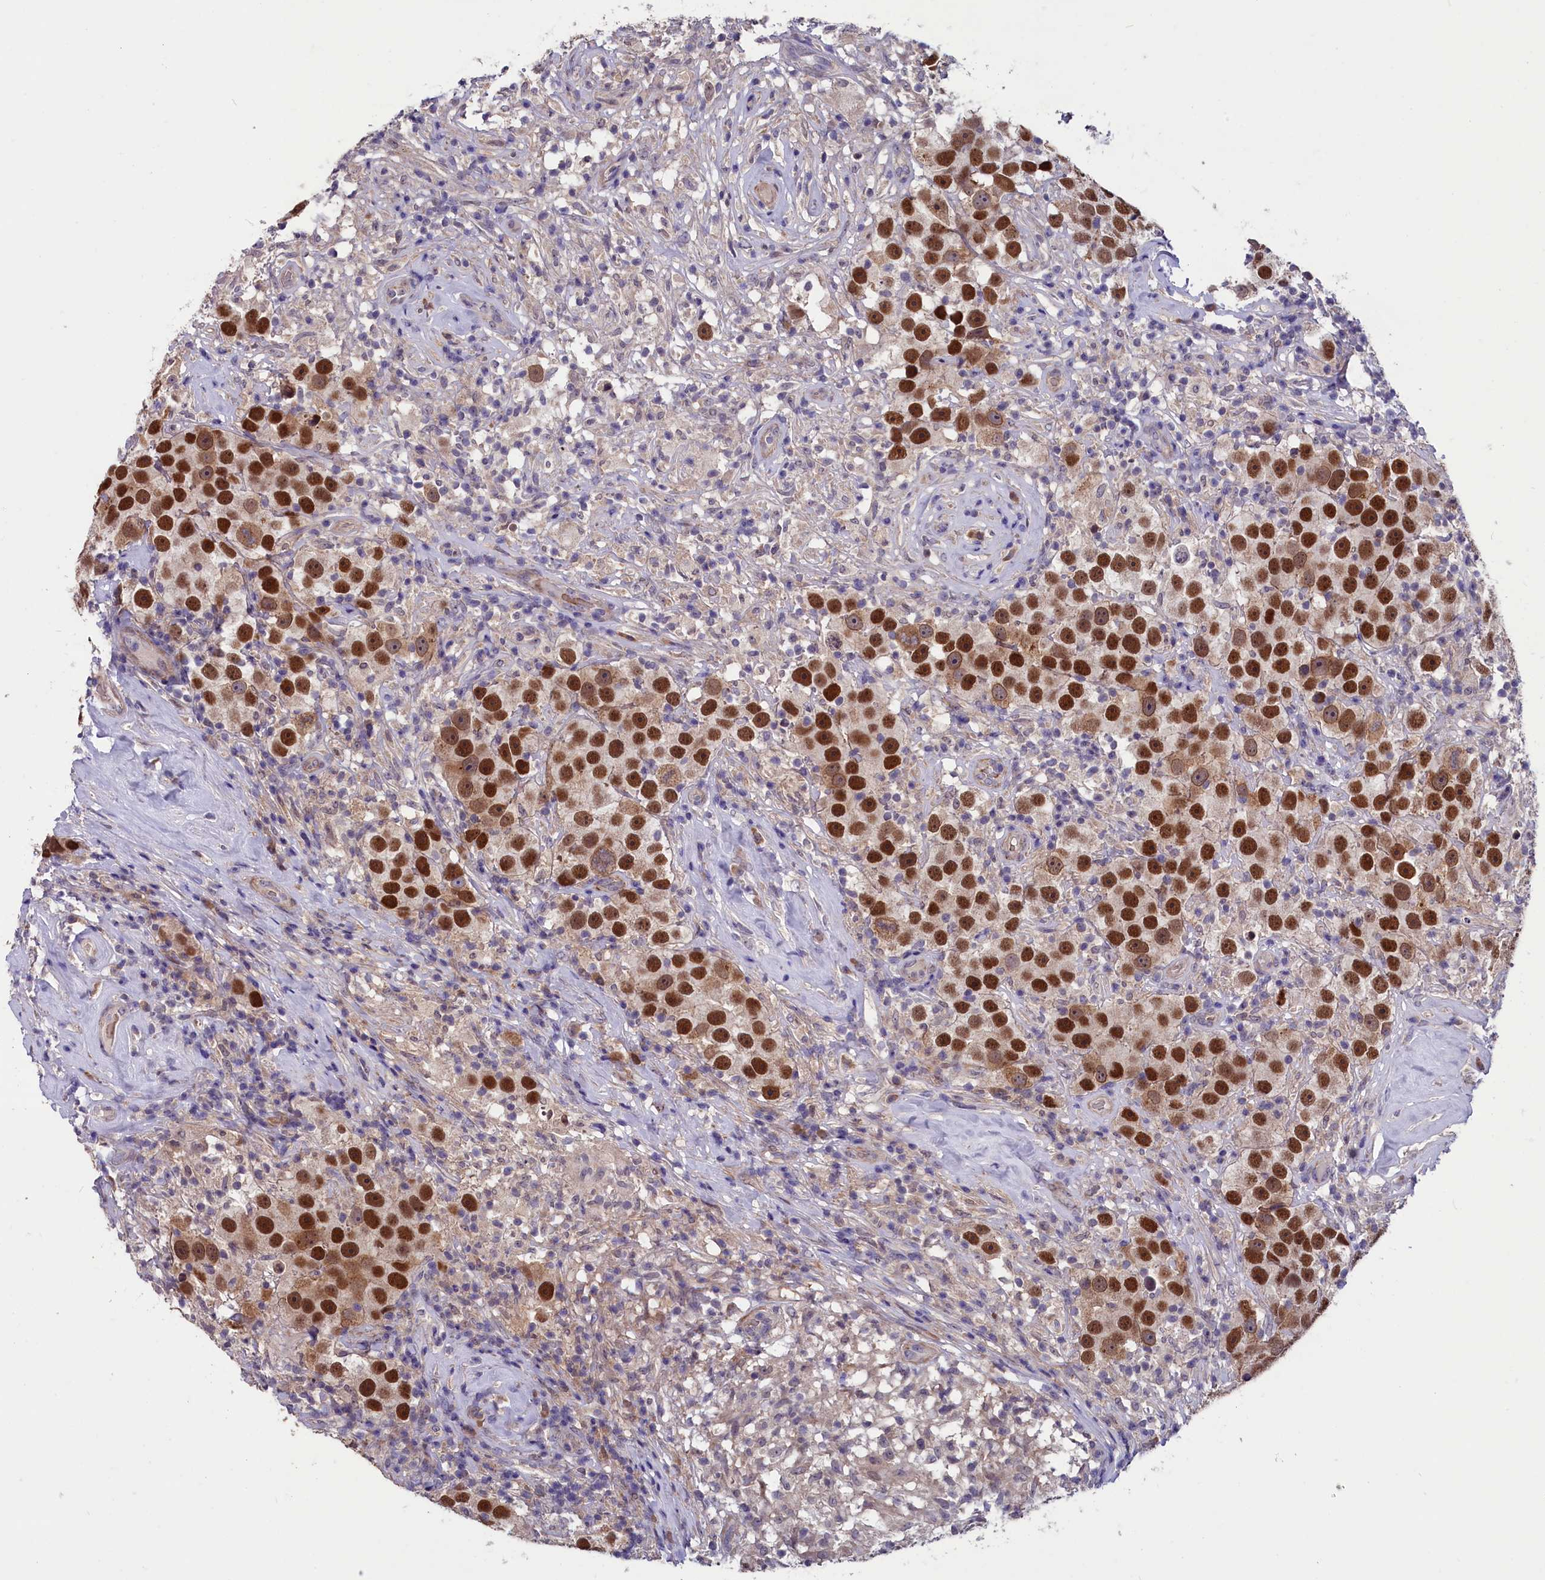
{"staining": {"intensity": "strong", "quantity": ">75%", "location": "nuclear"}, "tissue": "testis cancer", "cell_type": "Tumor cells", "image_type": "cancer", "snomed": [{"axis": "morphology", "description": "Seminoma, NOS"}, {"axis": "topography", "description": "Testis"}], "caption": "Testis cancer stained with a protein marker exhibits strong staining in tumor cells.", "gene": "SLC39A6", "patient": {"sex": "male", "age": 49}}